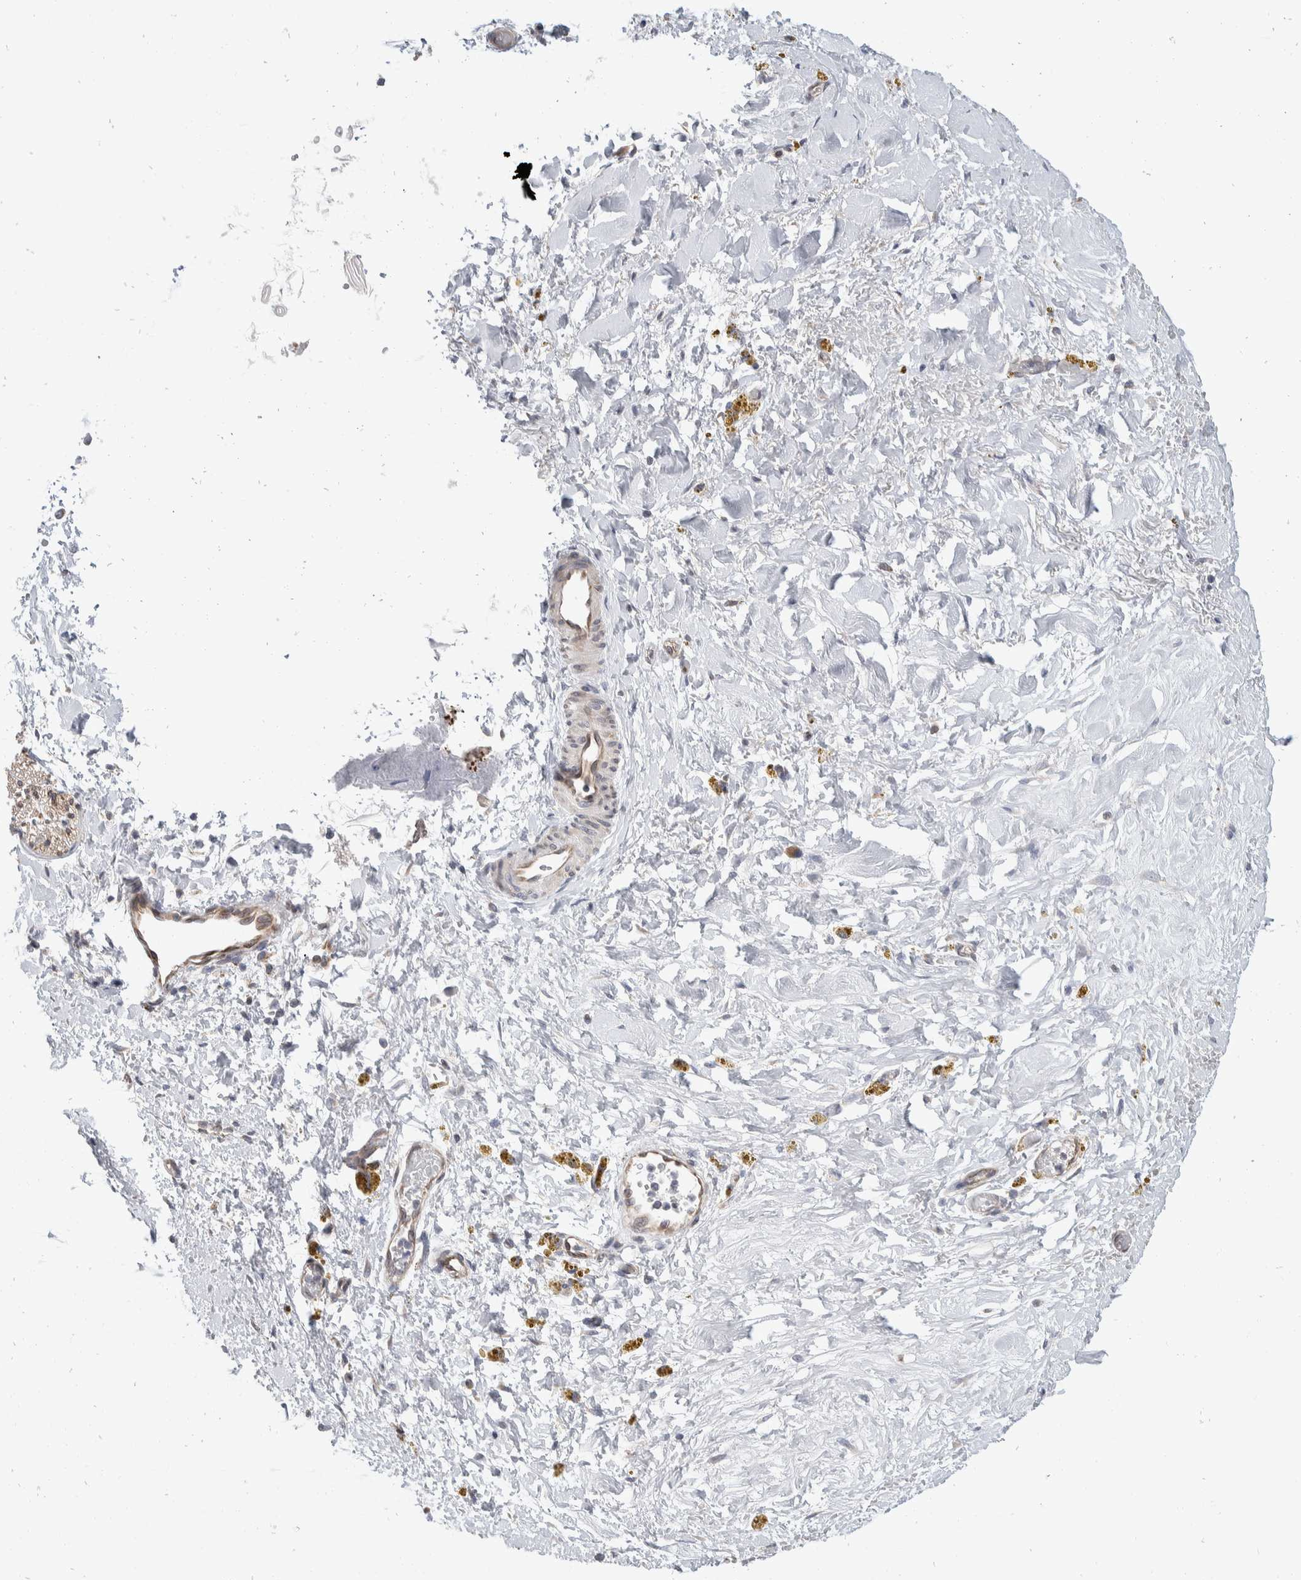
{"staining": {"intensity": "negative", "quantity": "none", "location": "none"}, "tissue": "adipose tissue", "cell_type": "Adipocytes", "image_type": "normal", "snomed": [{"axis": "morphology", "description": "Normal tissue, NOS"}, {"axis": "topography", "description": "Kidney"}, {"axis": "topography", "description": "Peripheral nerve tissue"}], "caption": "A histopathology image of human adipose tissue is negative for staining in adipocytes. (DAB immunohistochemistry (IHC) with hematoxylin counter stain).", "gene": "TMEM245", "patient": {"sex": "male", "age": 7}}